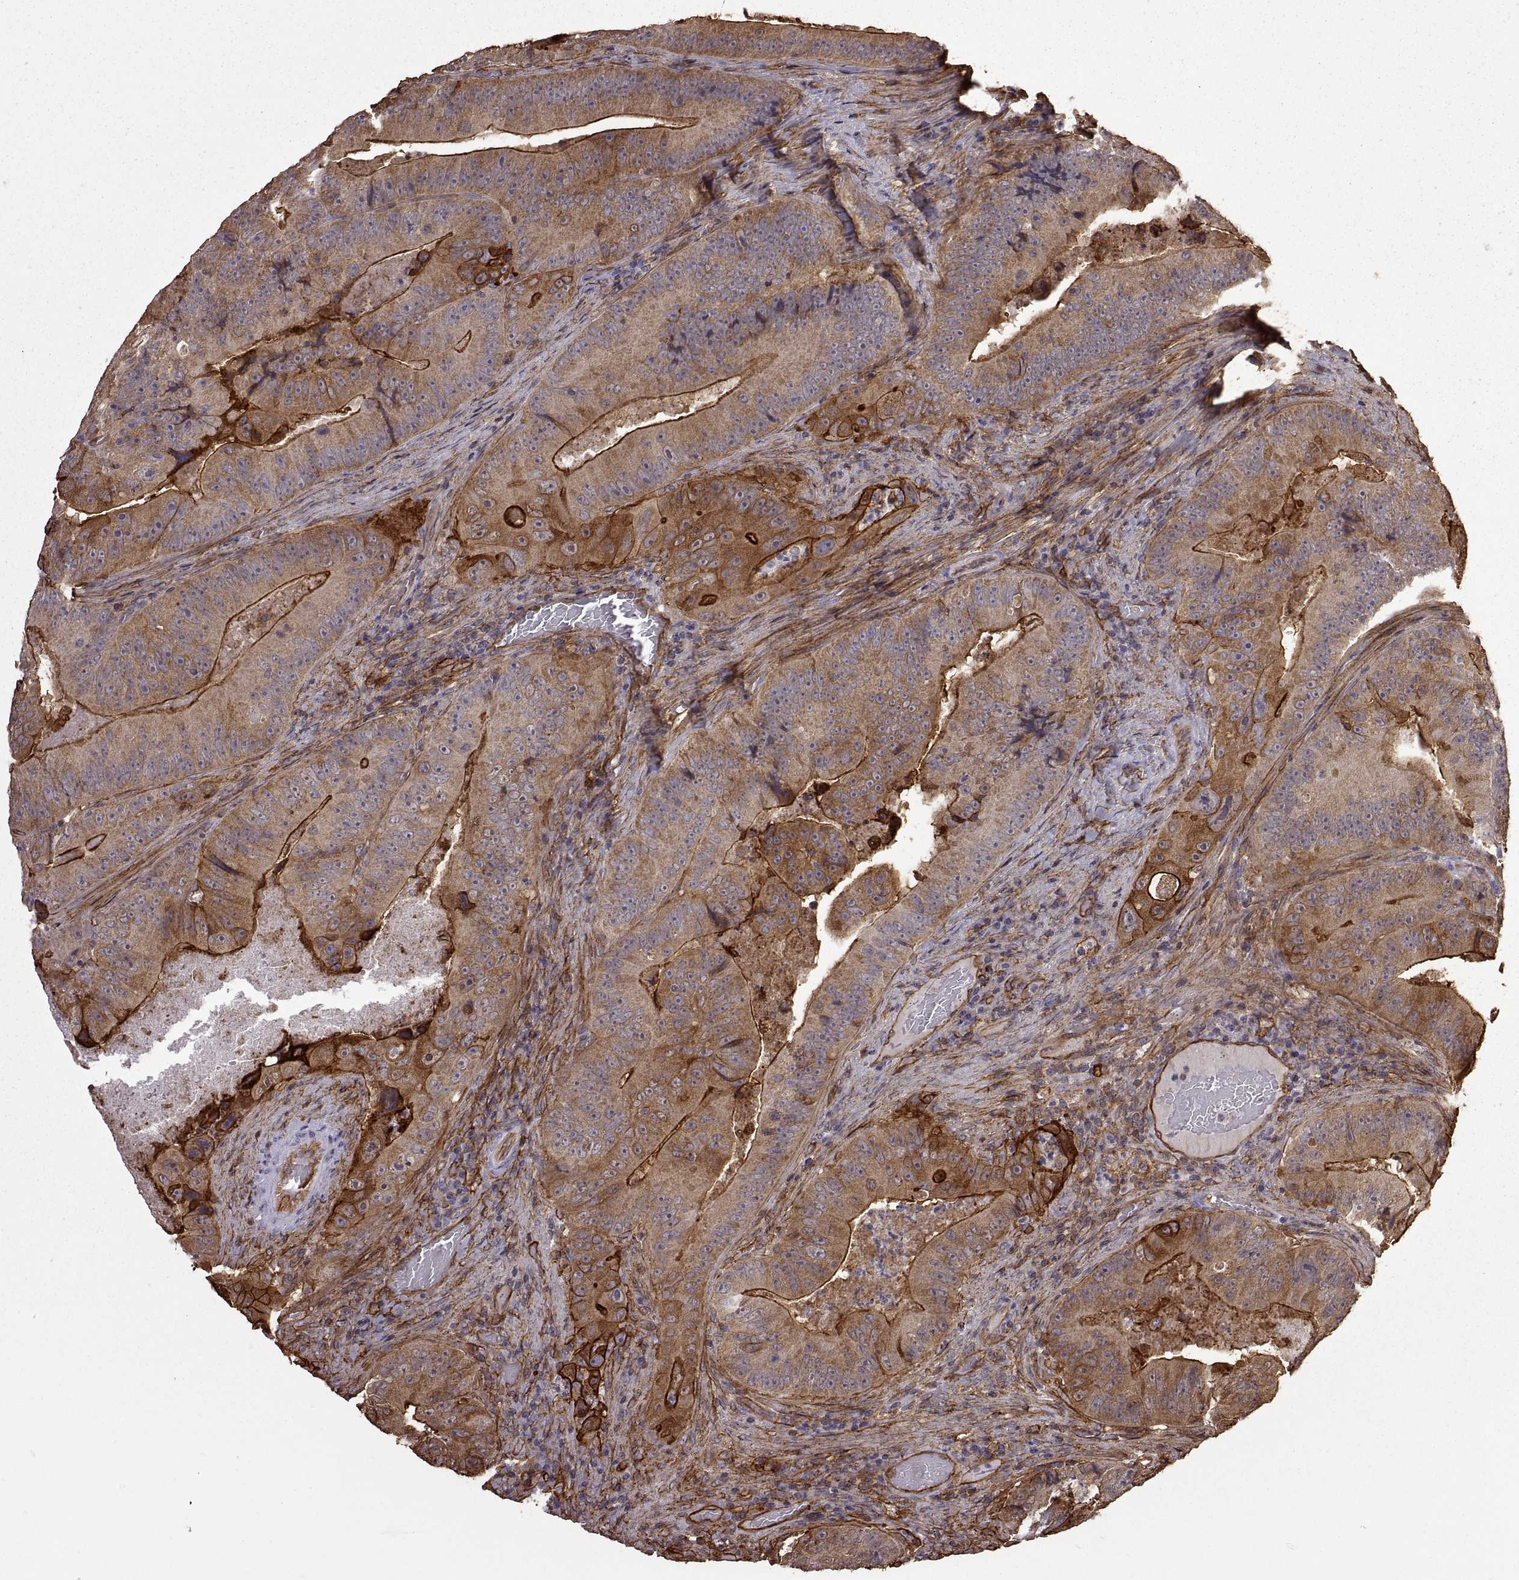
{"staining": {"intensity": "strong", "quantity": "25%-75%", "location": "cytoplasmic/membranous"}, "tissue": "colorectal cancer", "cell_type": "Tumor cells", "image_type": "cancer", "snomed": [{"axis": "morphology", "description": "Adenocarcinoma, NOS"}, {"axis": "topography", "description": "Colon"}], "caption": "A photomicrograph of adenocarcinoma (colorectal) stained for a protein exhibits strong cytoplasmic/membranous brown staining in tumor cells. Nuclei are stained in blue.", "gene": "S100A10", "patient": {"sex": "female", "age": 86}}